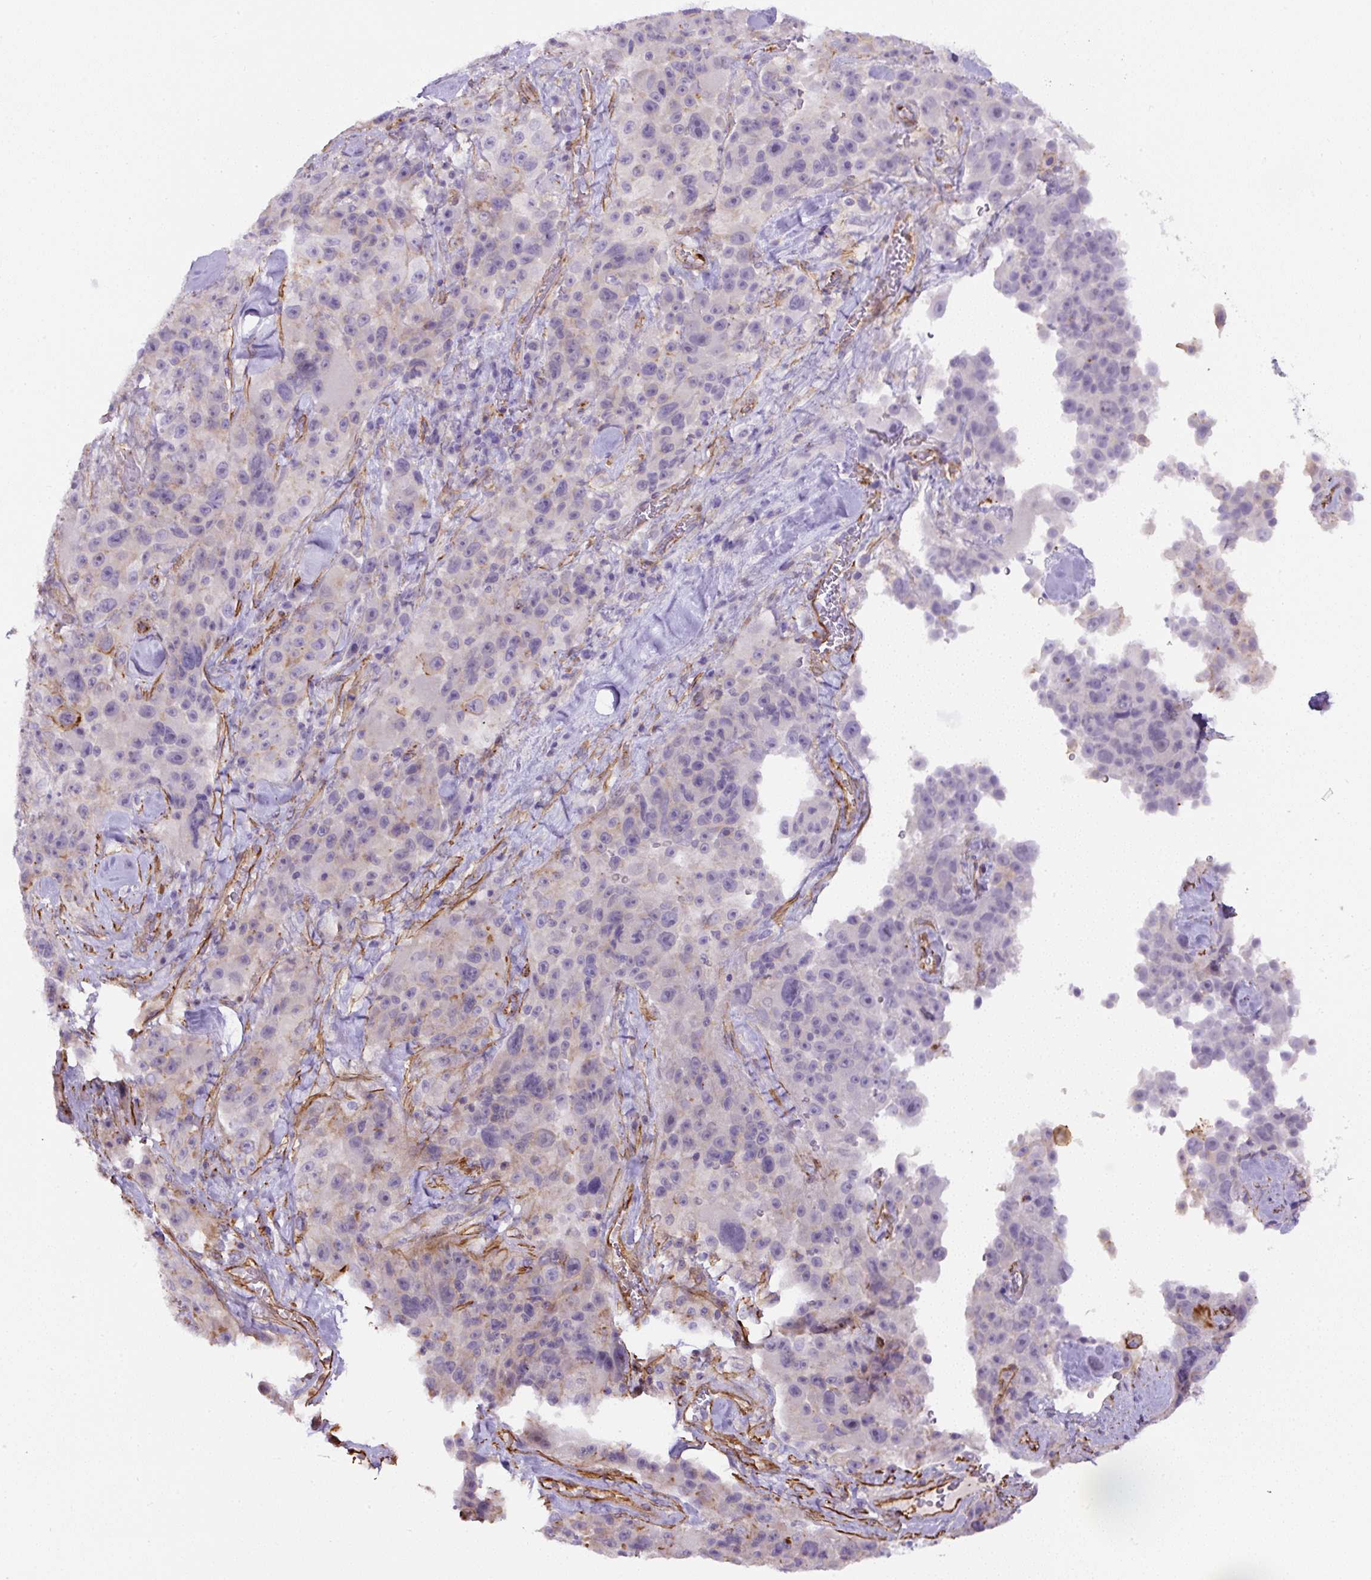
{"staining": {"intensity": "negative", "quantity": "none", "location": "none"}, "tissue": "melanoma", "cell_type": "Tumor cells", "image_type": "cancer", "snomed": [{"axis": "morphology", "description": "Malignant melanoma, Metastatic site"}, {"axis": "topography", "description": "Lymph node"}], "caption": "High magnification brightfield microscopy of melanoma stained with DAB (brown) and counterstained with hematoxylin (blue): tumor cells show no significant expression. The staining is performed using DAB (3,3'-diaminobenzidine) brown chromogen with nuclei counter-stained in using hematoxylin.", "gene": "B3GALT5", "patient": {"sex": "male", "age": 62}}